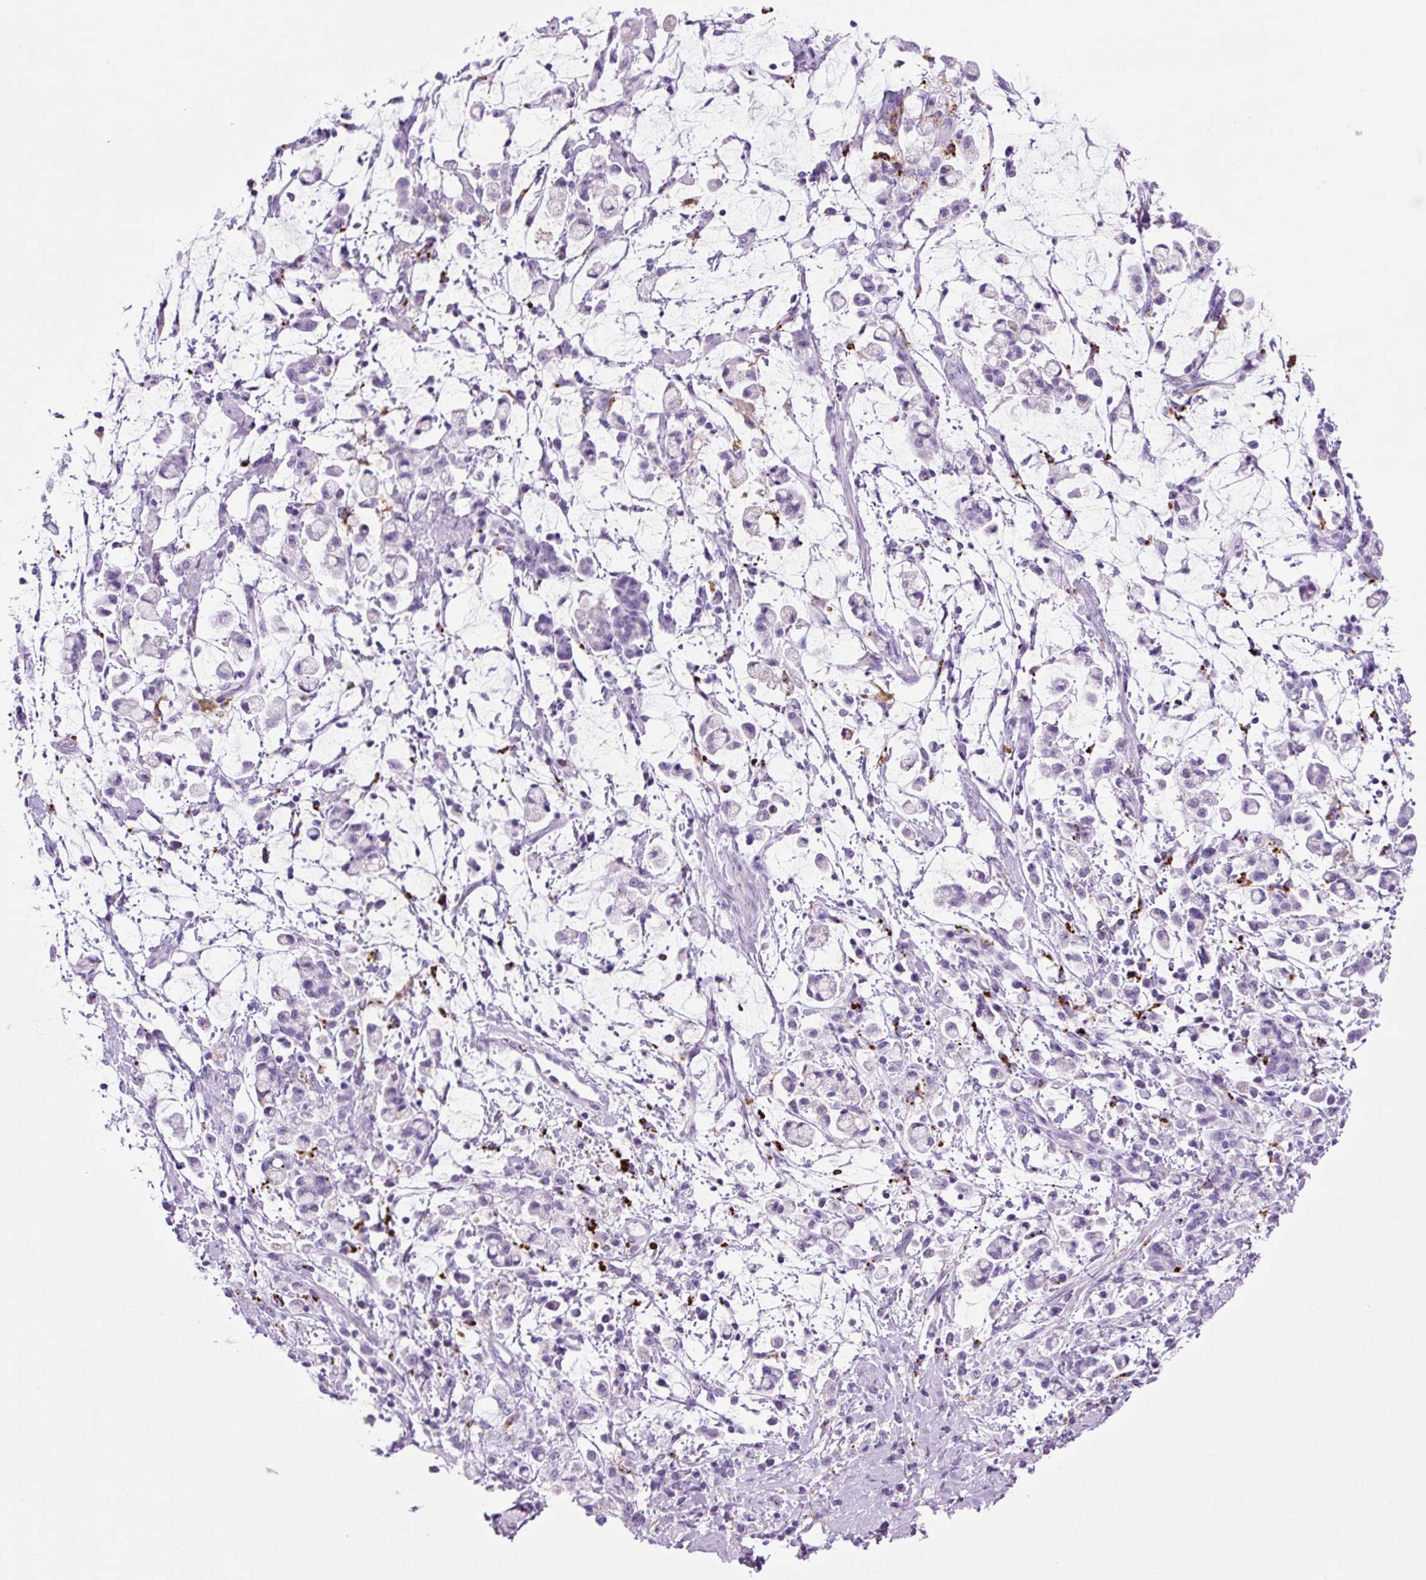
{"staining": {"intensity": "negative", "quantity": "none", "location": "none"}, "tissue": "stomach cancer", "cell_type": "Tumor cells", "image_type": "cancer", "snomed": [{"axis": "morphology", "description": "Adenocarcinoma, NOS"}, {"axis": "topography", "description": "Stomach"}], "caption": "Micrograph shows no significant protein positivity in tumor cells of stomach adenocarcinoma. (Brightfield microscopy of DAB IHC at high magnification).", "gene": "LCN10", "patient": {"sex": "female", "age": 60}}